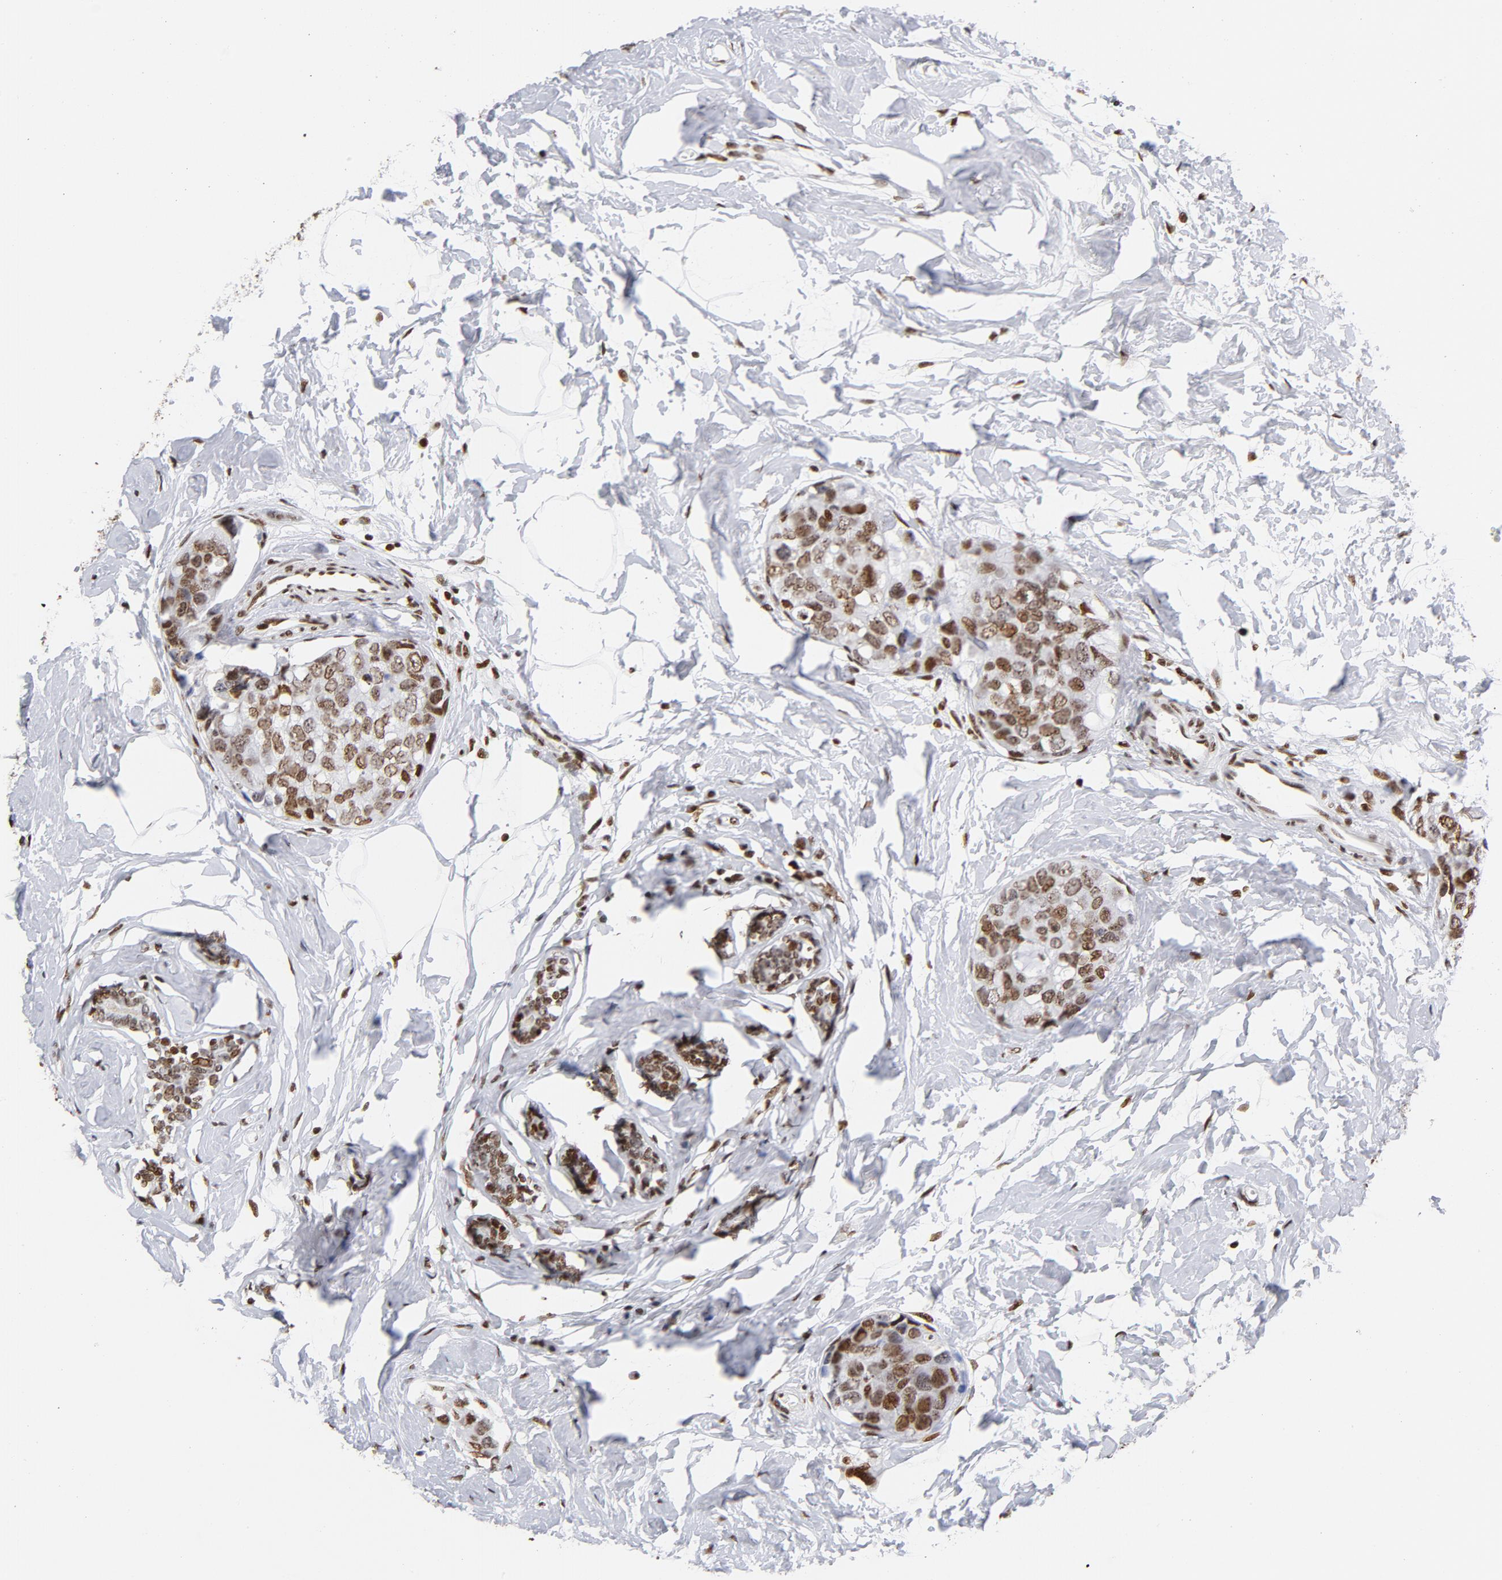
{"staining": {"intensity": "moderate", "quantity": ">75%", "location": "nuclear"}, "tissue": "breast cancer", "cell_type": "Tumor cells", "image_type": "cancer", "snomed": [{"axis": "morphology", "description": "Normal tissue, NOS"}, {"axis": "morphology", "description": "Duct carcinoma"}, {"axis": "topography", "description": "Breast"}], "caption": "Protein expression analysis of human breast cancer (infiltrating ductal carcinoma) reveals moderate nuclear positivity in about >75% of tumor cells.", "gene": "TOP2B", "patient": {"sex": "female", "age": 50}}